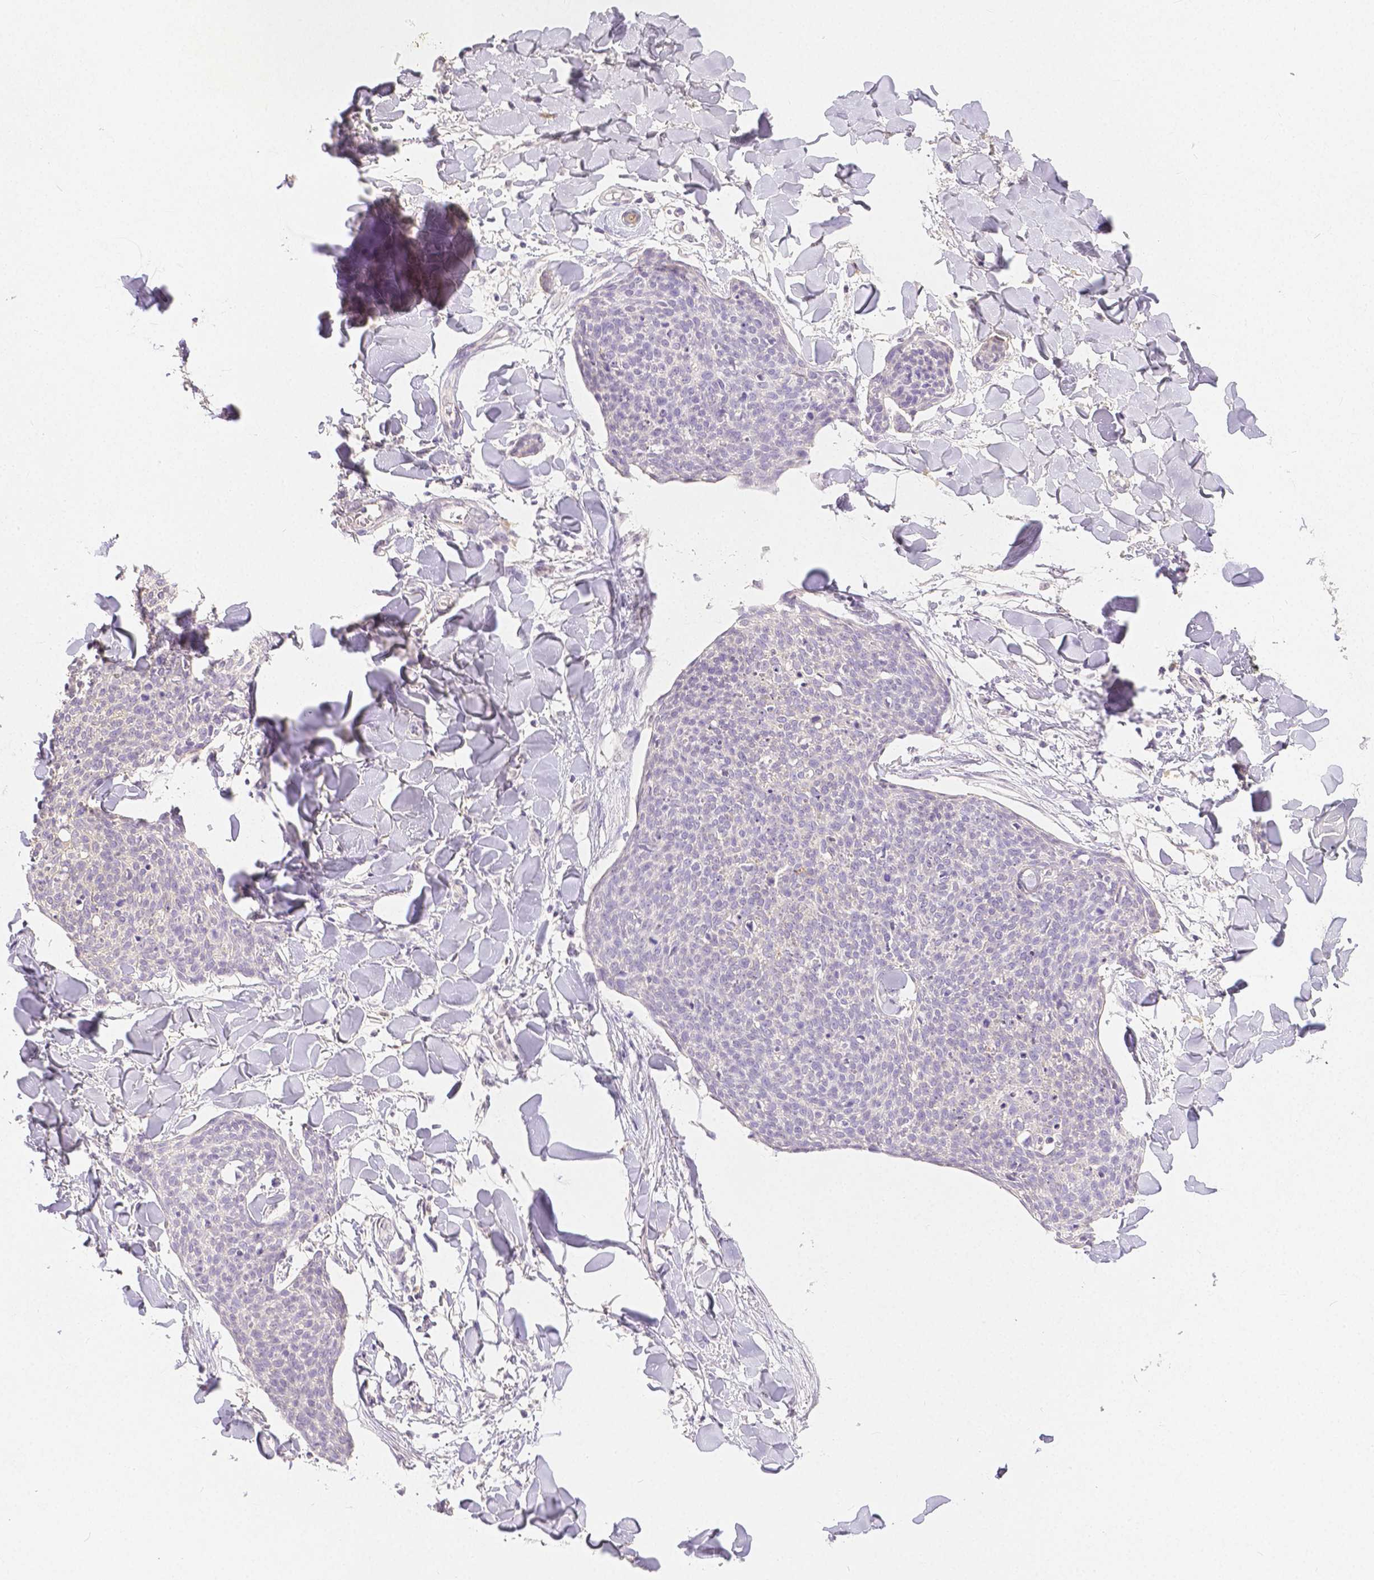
{"staining": {"intensity": "negative", "quantity": "none", "location": "none"}, "tissue": "skin cancer", "cell_type": "Tumor cells", "image_type": "cancer", "snomed": [{"axis": "morphology", "description": "Squamous cell carcinoma, NOS"}, {"axis": "topography", "description": "Skin"}, {"axis": "topography", "description": "Vulva"}], "caption": "Protein analysis of squamous cell carcinoma (skin) reveals no significant expression in tumor cells.", "gene": "OCLN", "patient": {"sex": "female", "age": 75}}